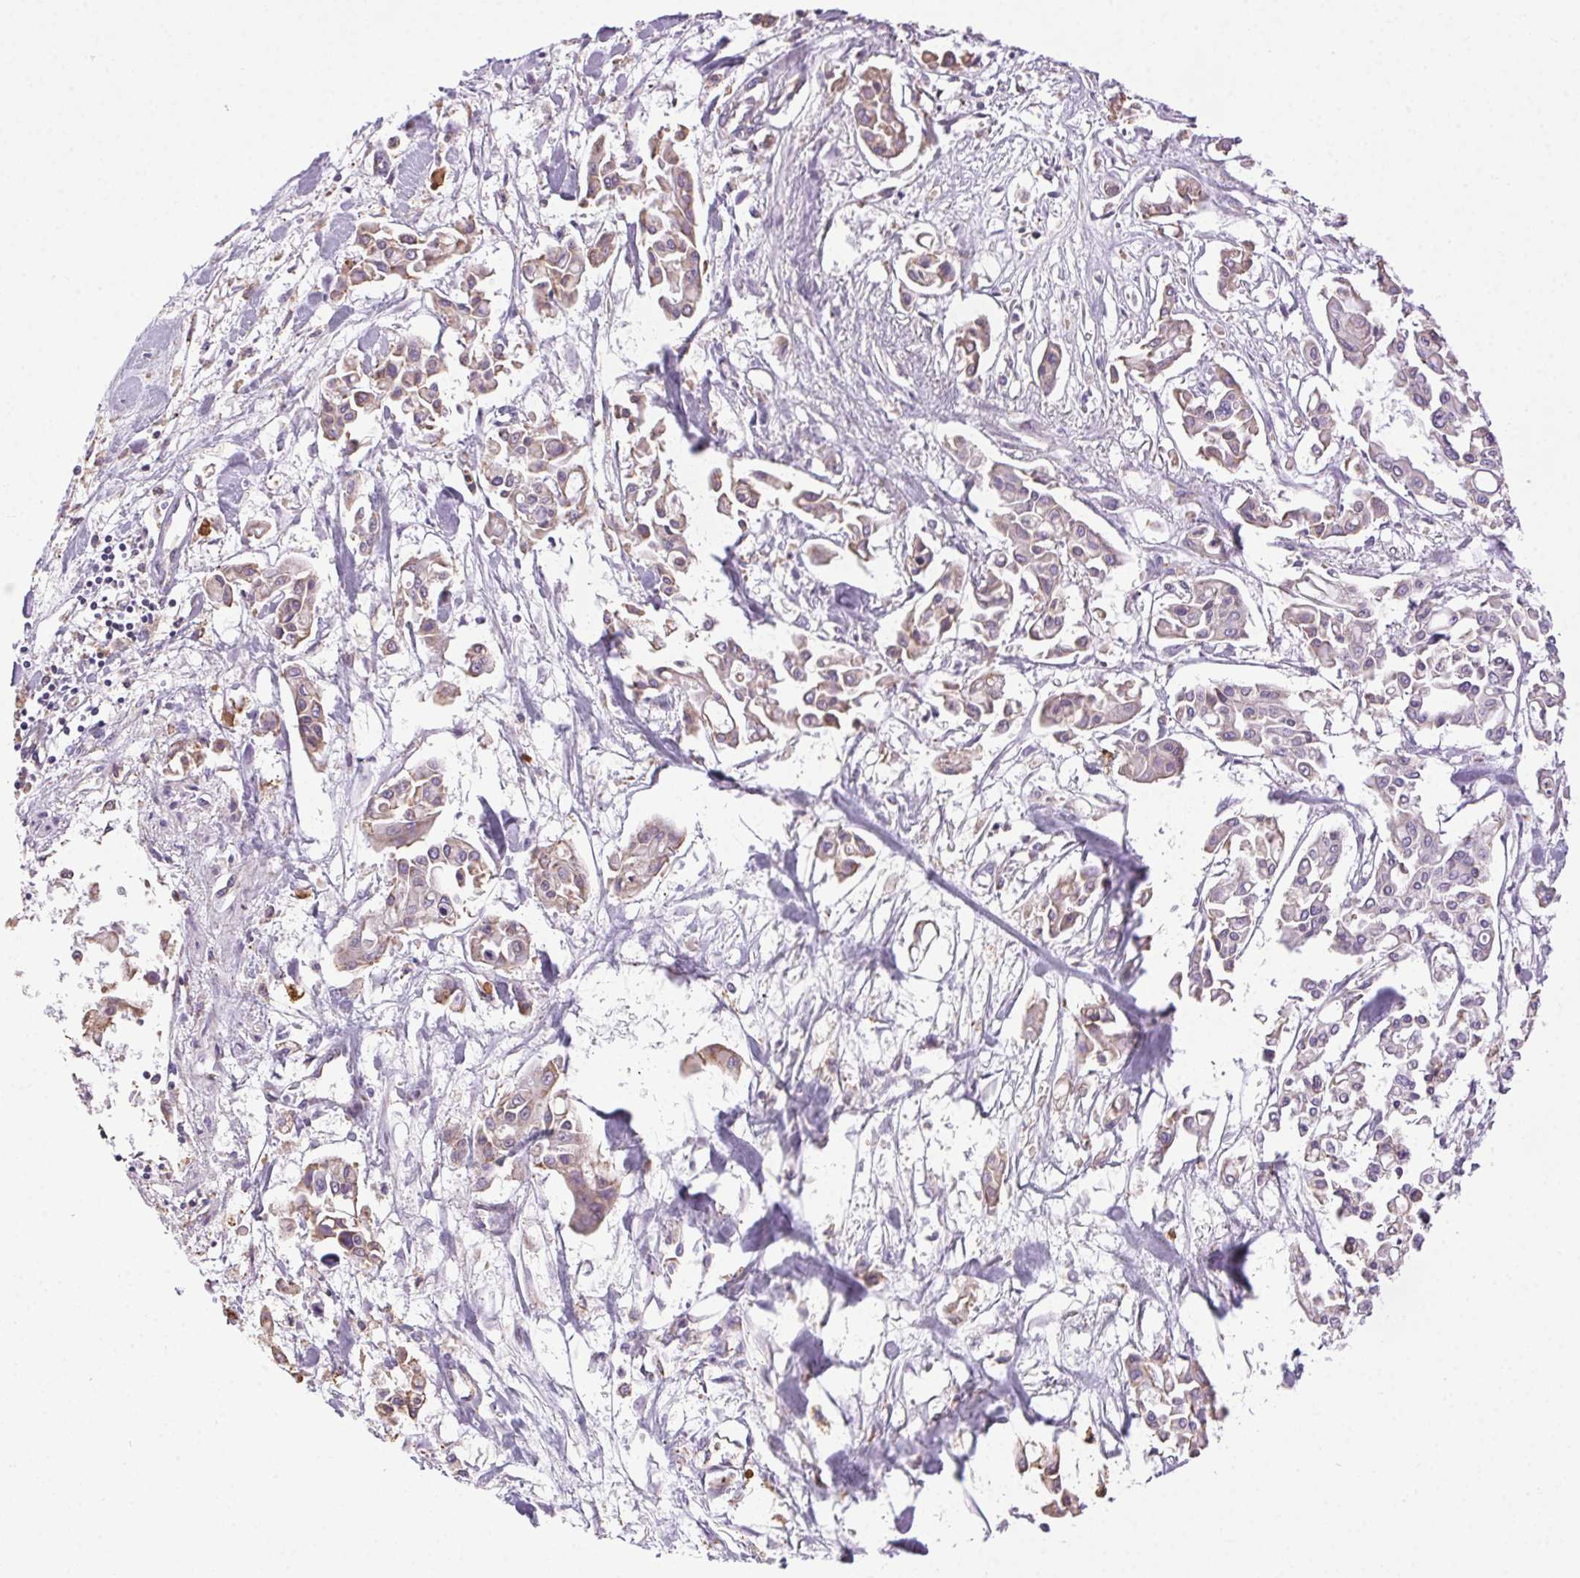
{"staining": {"intensity": "weak", "quantity": "<25%", "location": "cytoplasmic/membranous"}, "tissue": "pancreatic cancer", "cell_type": "Tumor cells", "image_type": "cancer", "snomed": [{"axis": "morphology", "description": "Adenocarcinoma, NOS"}, {"axis": "topography", "description": "Pancreas"}], "caption": "There is no significant positivity in tumor cells of pancreatic adenocarcinoma.", "gene": "SNX31", "patient": {"sex": "male", "age": 61}}